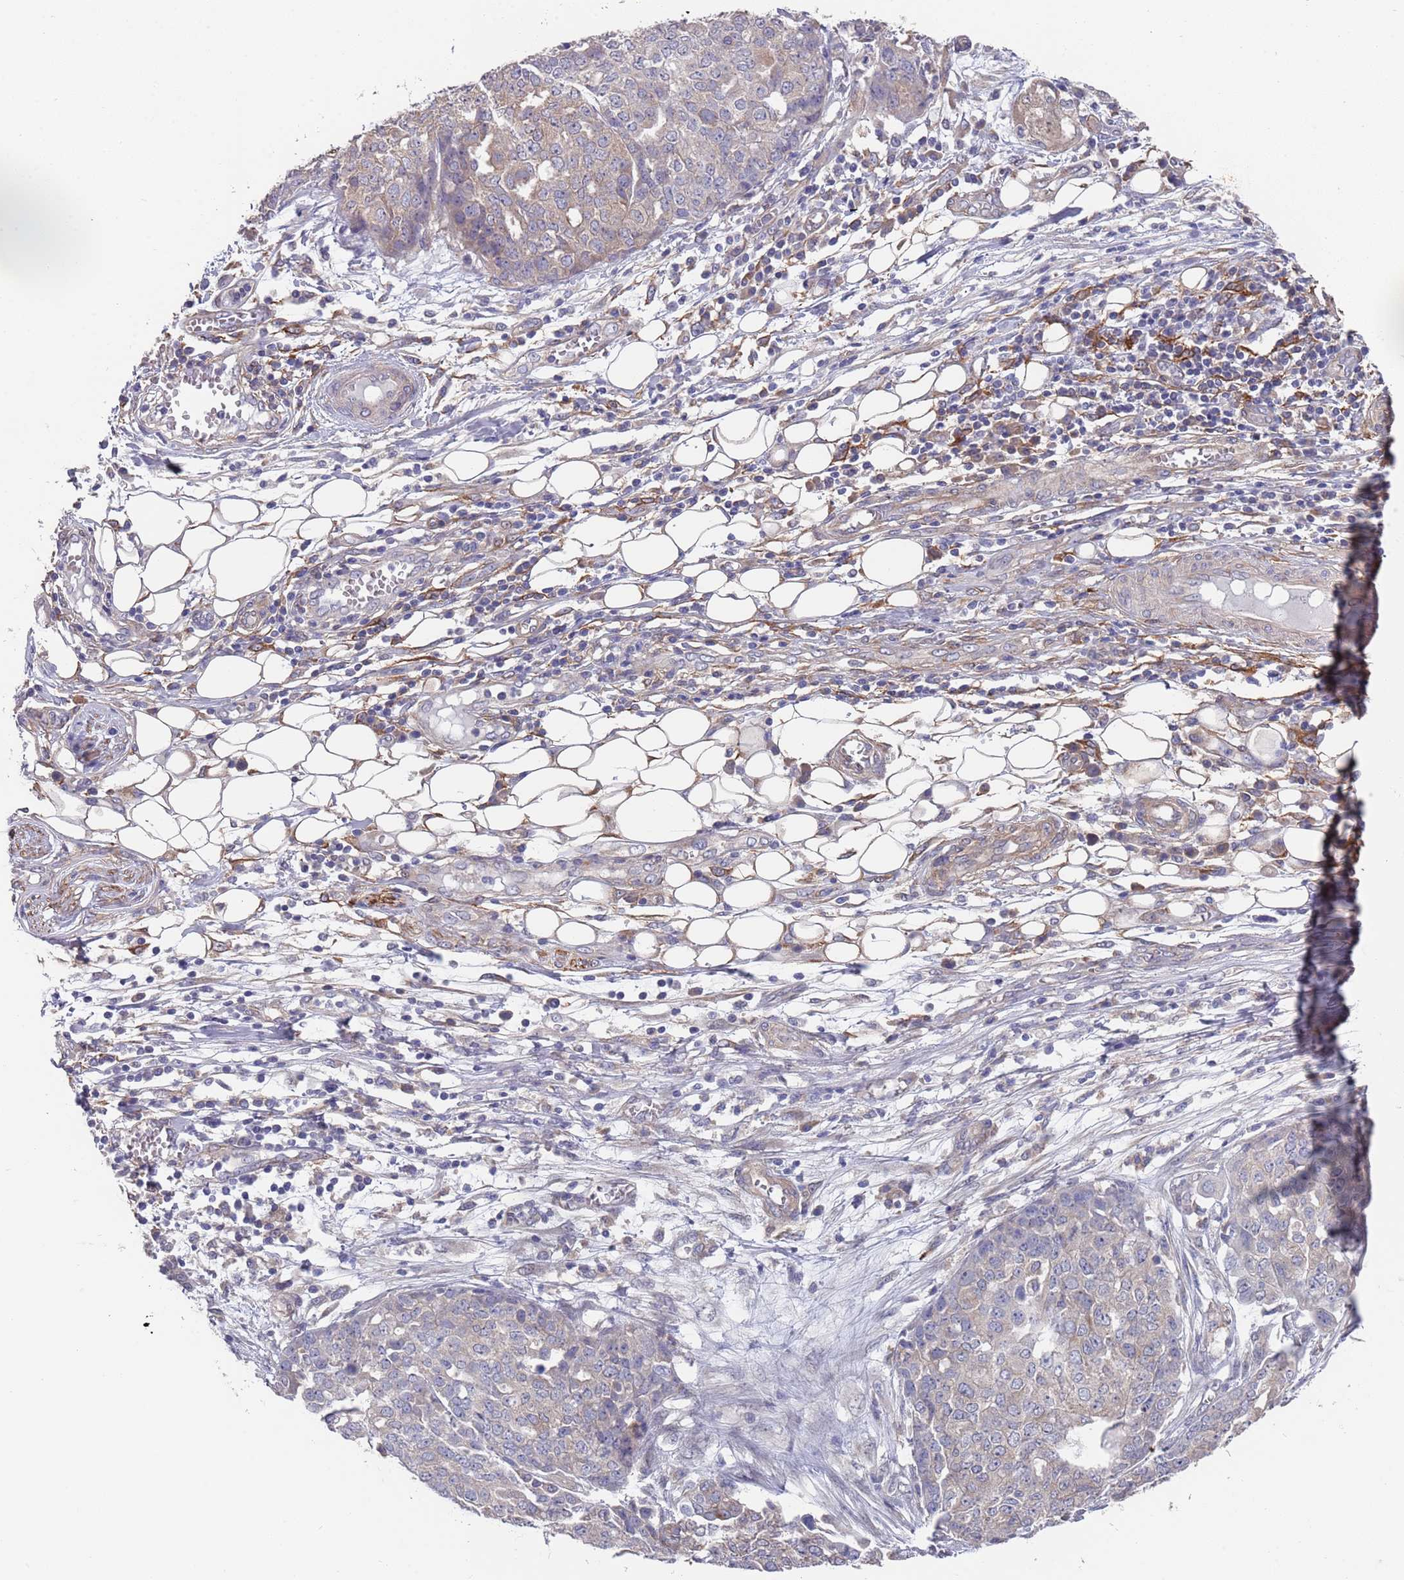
{"staining": {"intensity": "weak", "quantity": "<25%", "location": "cytoplasmic/membranous"}, "tissue": "ovarian cancer", "cell_type": "Tumor cells", "image_type": "cancer", "snomed": [{"axis": "morphology", "description": "Cystadenocarcinoma, serous, NOS"}, {"axis": "topography", "description": "Soft tissue"}, {"axis": "topography", "description": "Ovary"}], "caption": "The micrograph exhibits no staining of tumor cells in ovarian cancer.", "gene": "ANK2", "patient": {"sex": "female", "age": 57}}